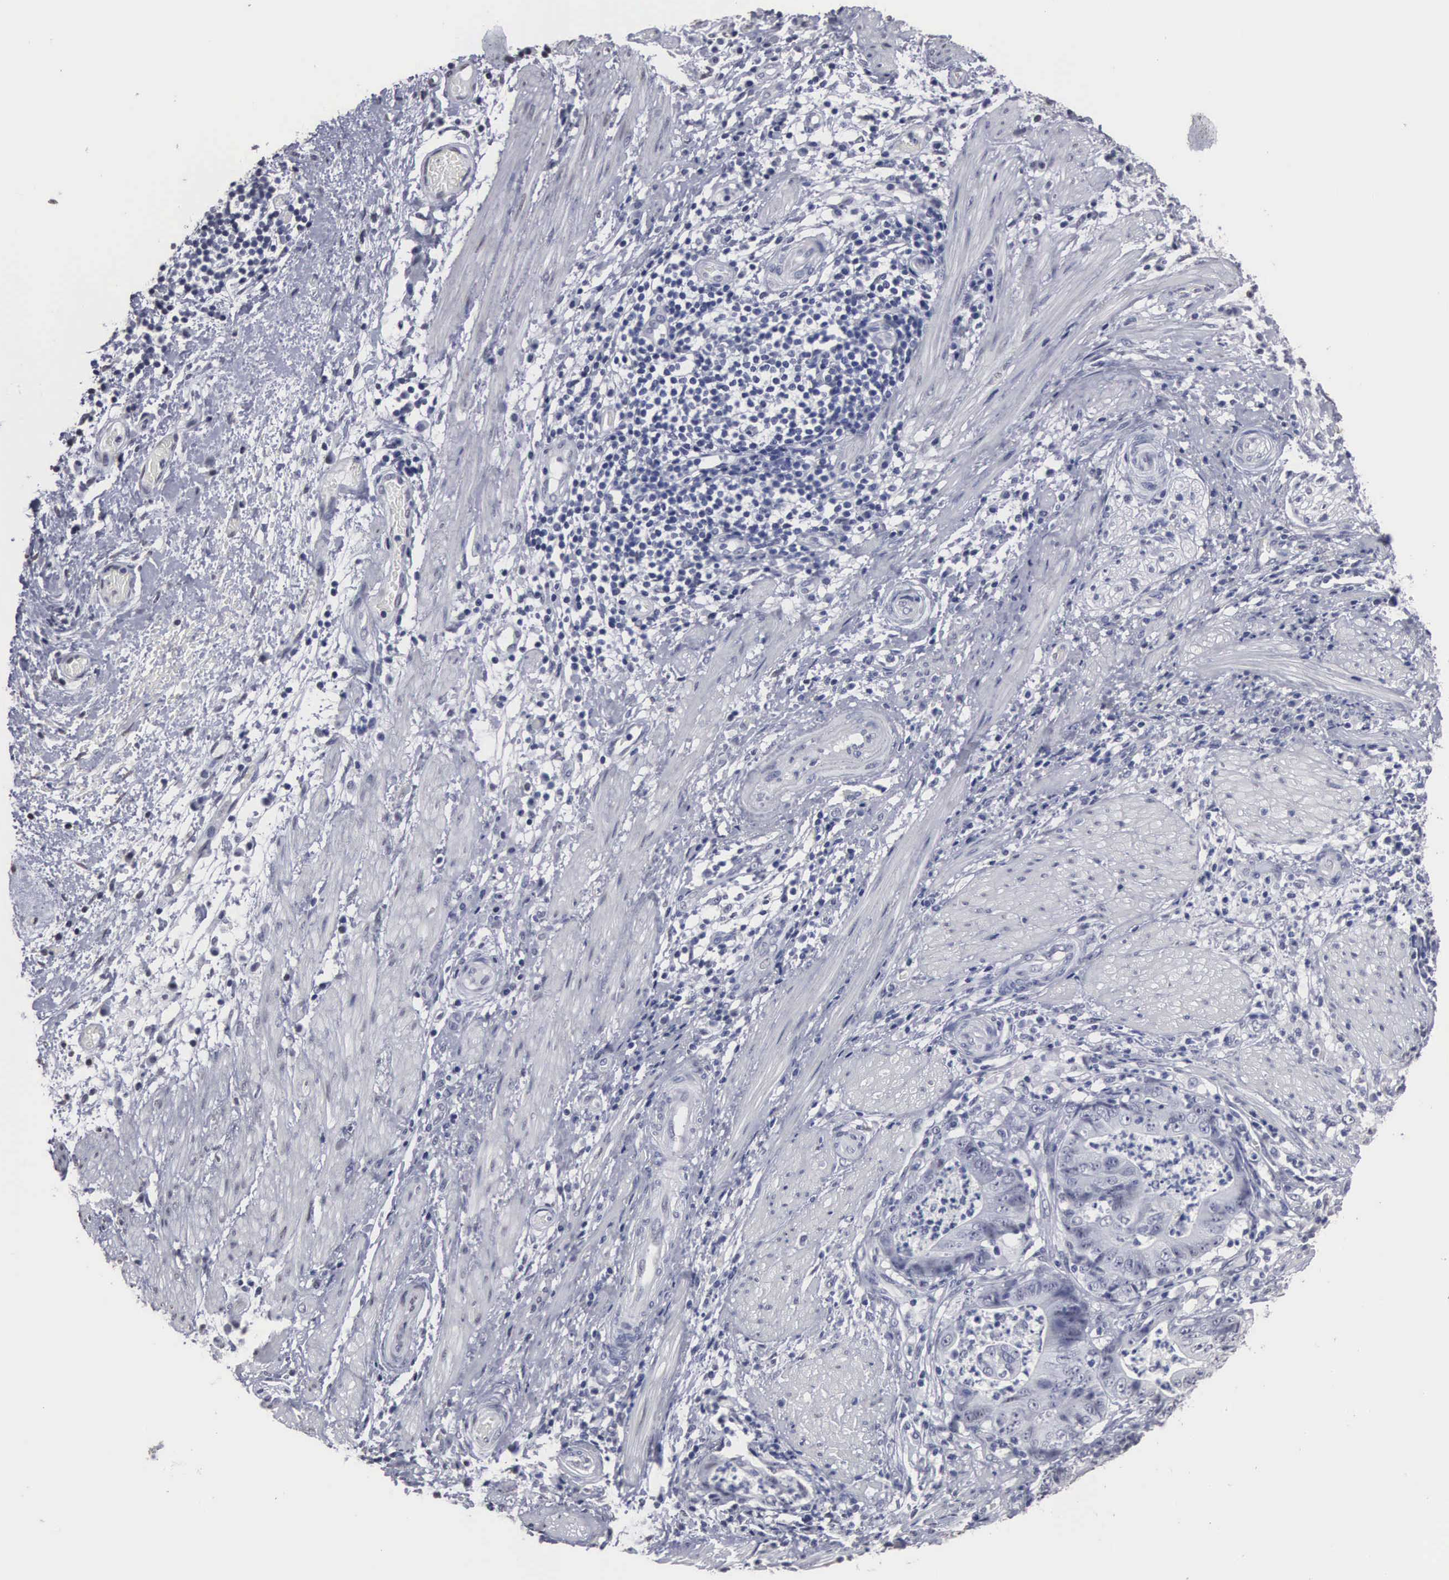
{"staining": {"intensity": "negative", "quantity": "none", "location": "none"}, "tissue": "stomach cancer", "cell_type": "Tumor cells", "image_type": "cancer", "snomed": [{"axis": "morphology", "description": "Adenocarcinoma, NOS"}, {"axis": "topography", "description": "Stomach, lower"}], "caption": "The image displays no significant positivity in tumor cells of stomach cancer. The staining is performed using DAB brown chromogen with nuclei counter-stained in using hematoxylin.", "gene": "UPB1", "patient": {"sex": "female", "age": 86}}